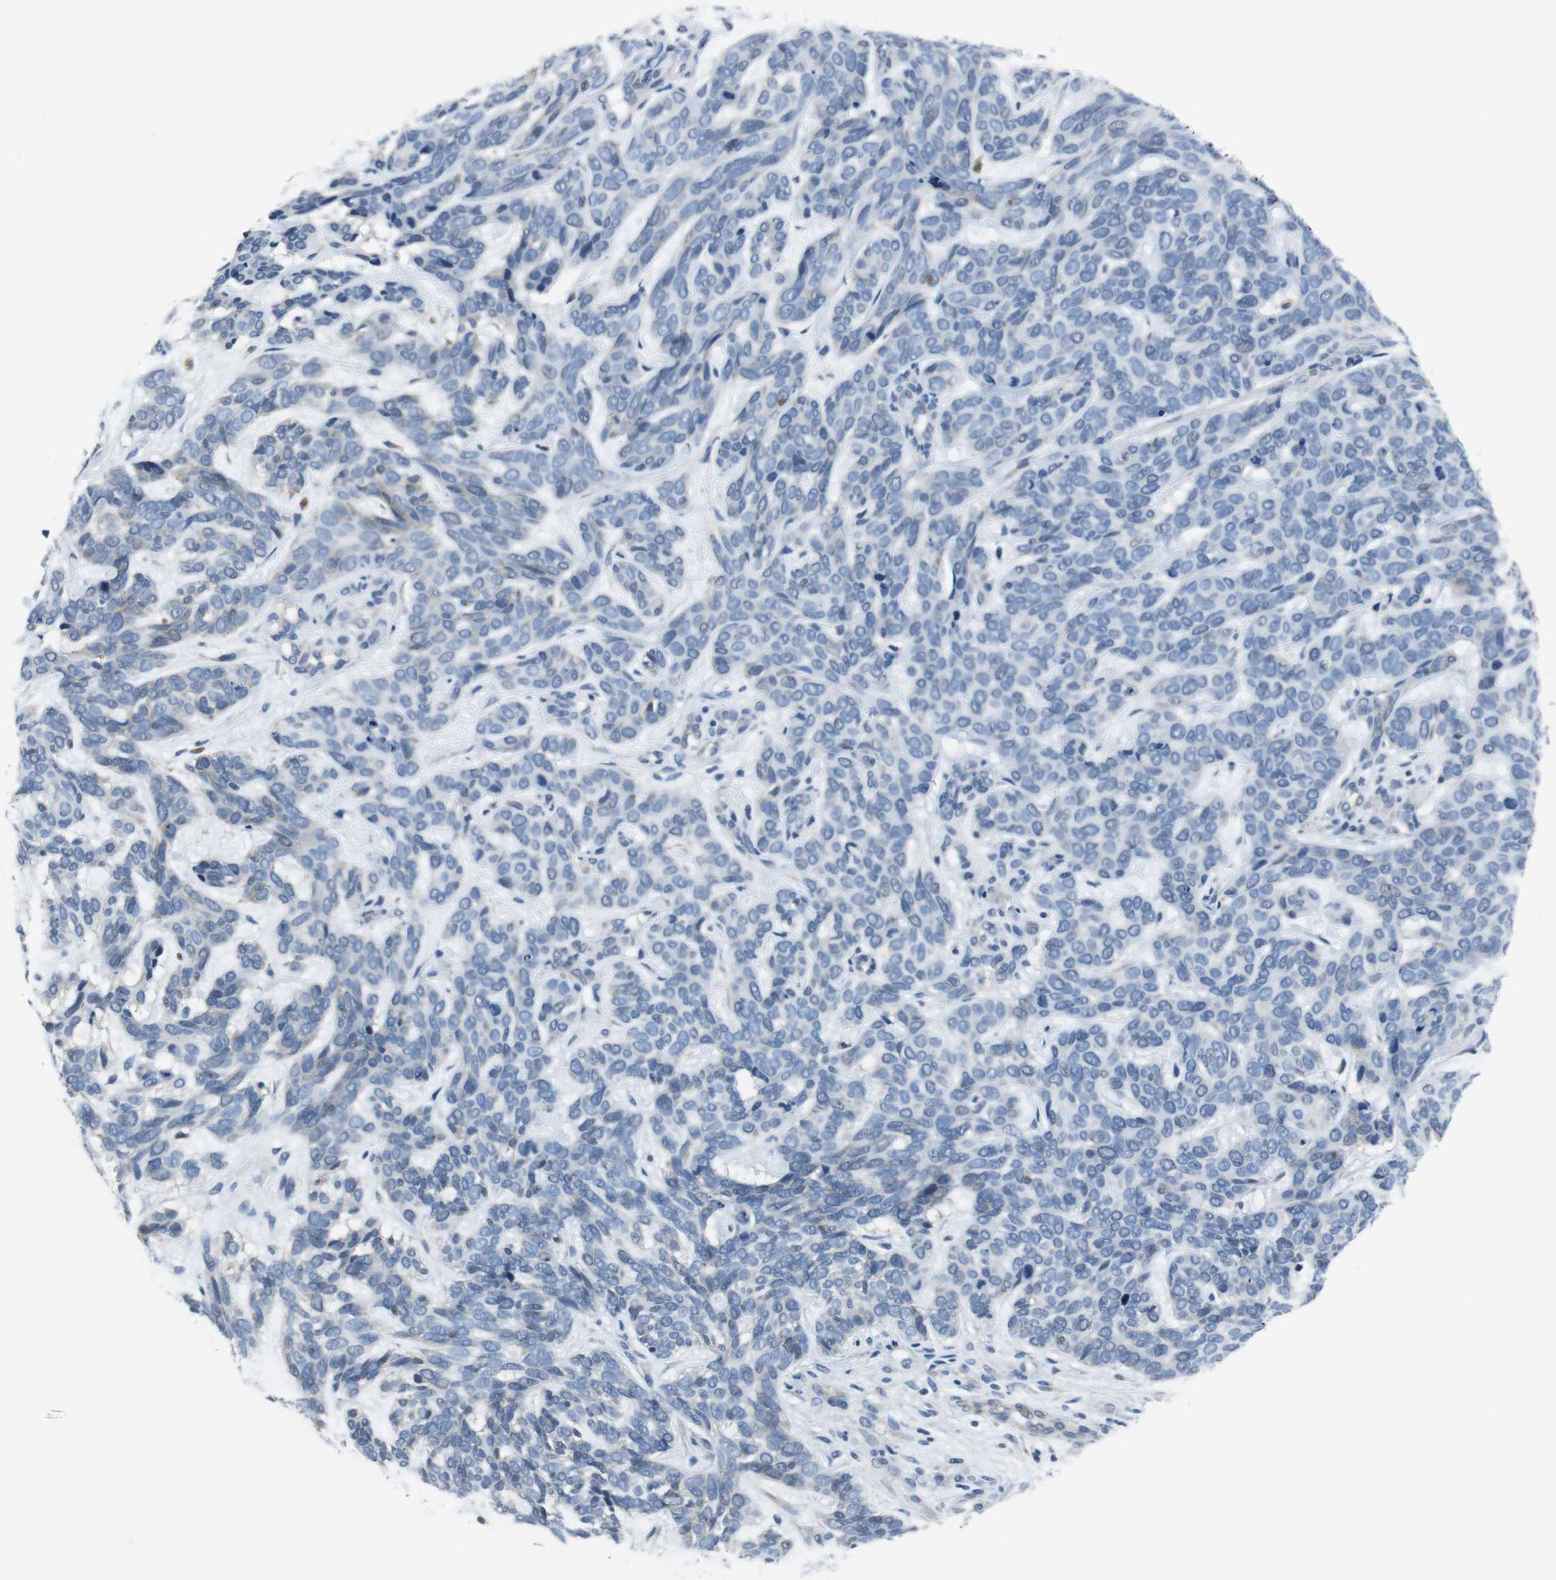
{"staining": {"intensity": "negative", "quantity": "none", "location": "none"}, "tissue": "skin cancer", "cell_type": "Tumor cells", "image_type": "cancer", "snomed": [{"axis": "morphology", "description": "Basal cell carcinoma"}, {"axis": "topography", "description": "Skin"}], "caption": "Skin cancer was stained to show a protein in brown. There is no significant staining in tumor cells. (Stains: DAB (3,3'-diaminobenzidine) IHC with hematoxylin counter stain, Microscopy: brightfield microscopy at high magnification).", "gene": "MTIF2", "patient": {"sex": "male", "age": 87}}